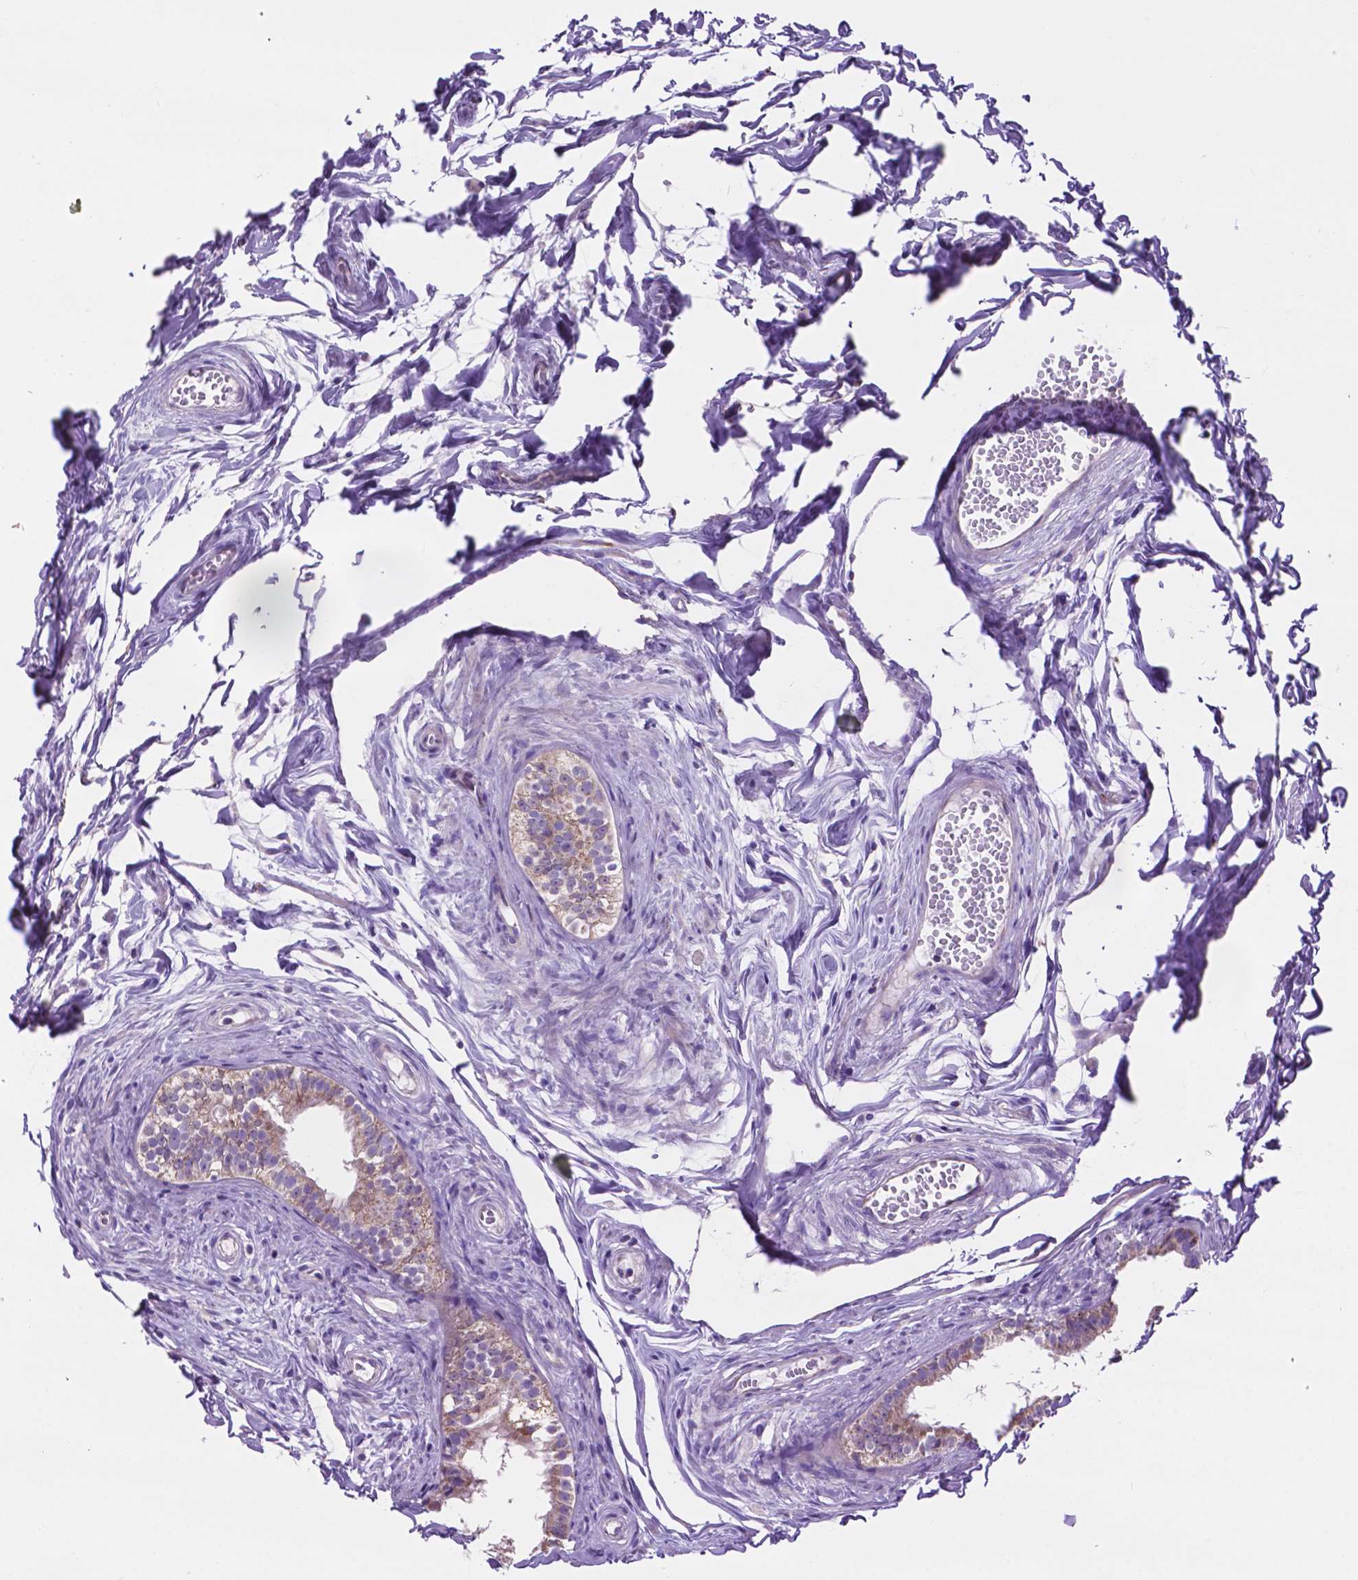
{"staining": {"intensity": "weak", "quantity": "<25%", "location": "cytoplasmic/membranous"}, "tissue": "epididymis", "cell_type": "Glandular cells", "image_type": "normal", "snomed": [{"axis": "morphology", "description": "Normal tissue, NOS"}, {"axis": "topography", "description": "Epididymis"}], "caption": "Epididymis stained for a protein using immunohistochemistry (IHC) shows no expression glandular cells.", "gene": "TMEM121B", "patient": {"sex": "male", "age": 45}}